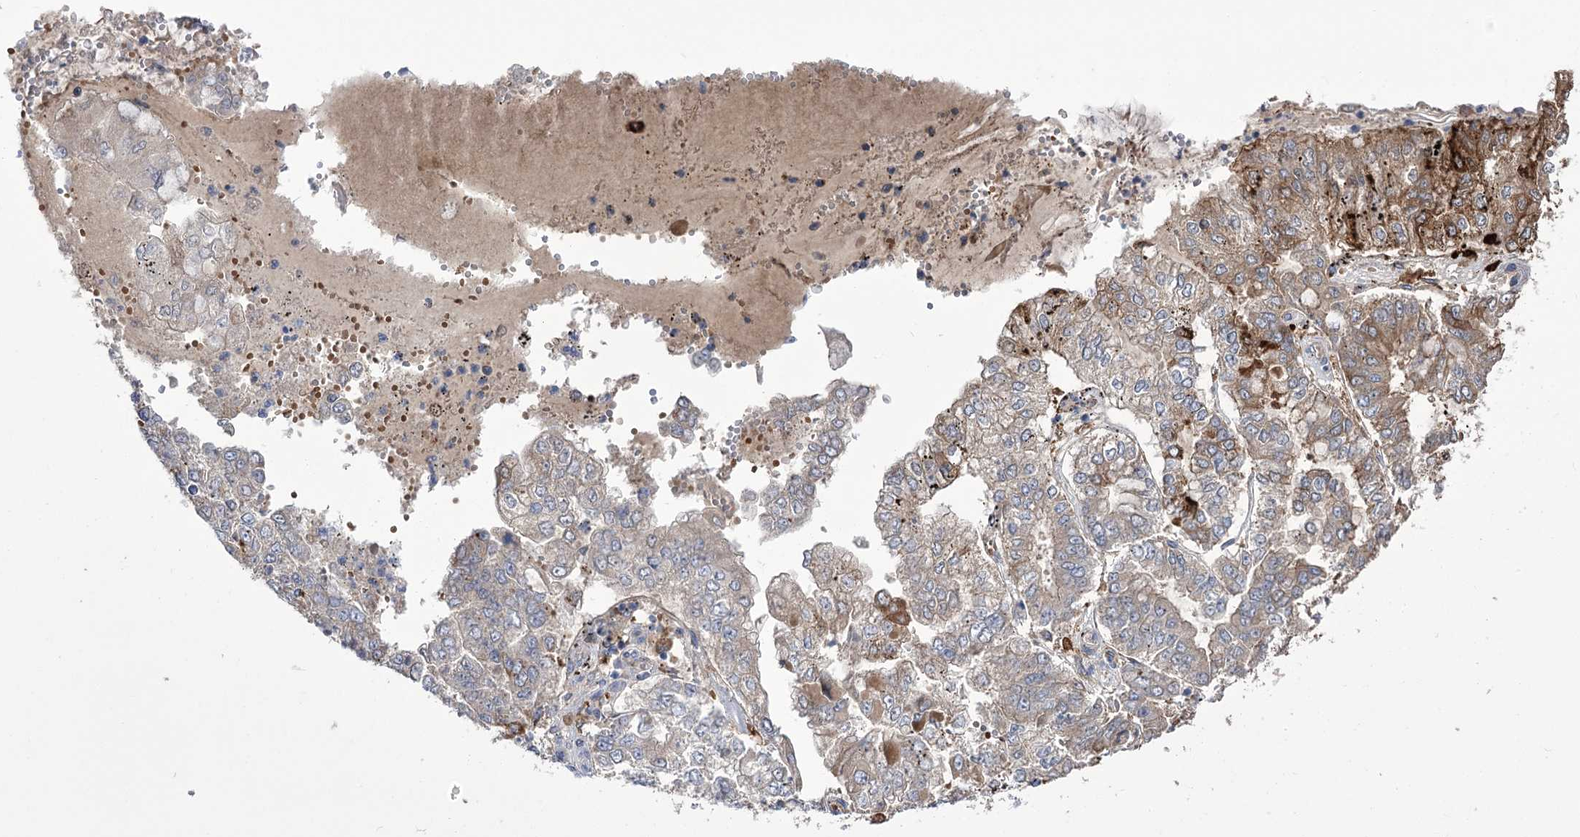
{"staining": {"intensity": "moderate", "quantity": "<25%", "location": "cytoplasmic/membranous"}, "tissue": "stomach cancer", "cell_type": "Tumor cells", "image_type": "cancer", "snomed": [{"axis": "morphology", "description": "Adenocarcinoma, NOS"}, {"axis": "topography", "description": "Stomach"}], "caption": "Brown immunohistochemical staining in human stomach adenocarcinoma shows moderate cytoplasmic/membranous positivity in approximately <25% of tumor cells.", "gene": "ZNF622", "patient": {"sex": "male", "age": 76}}